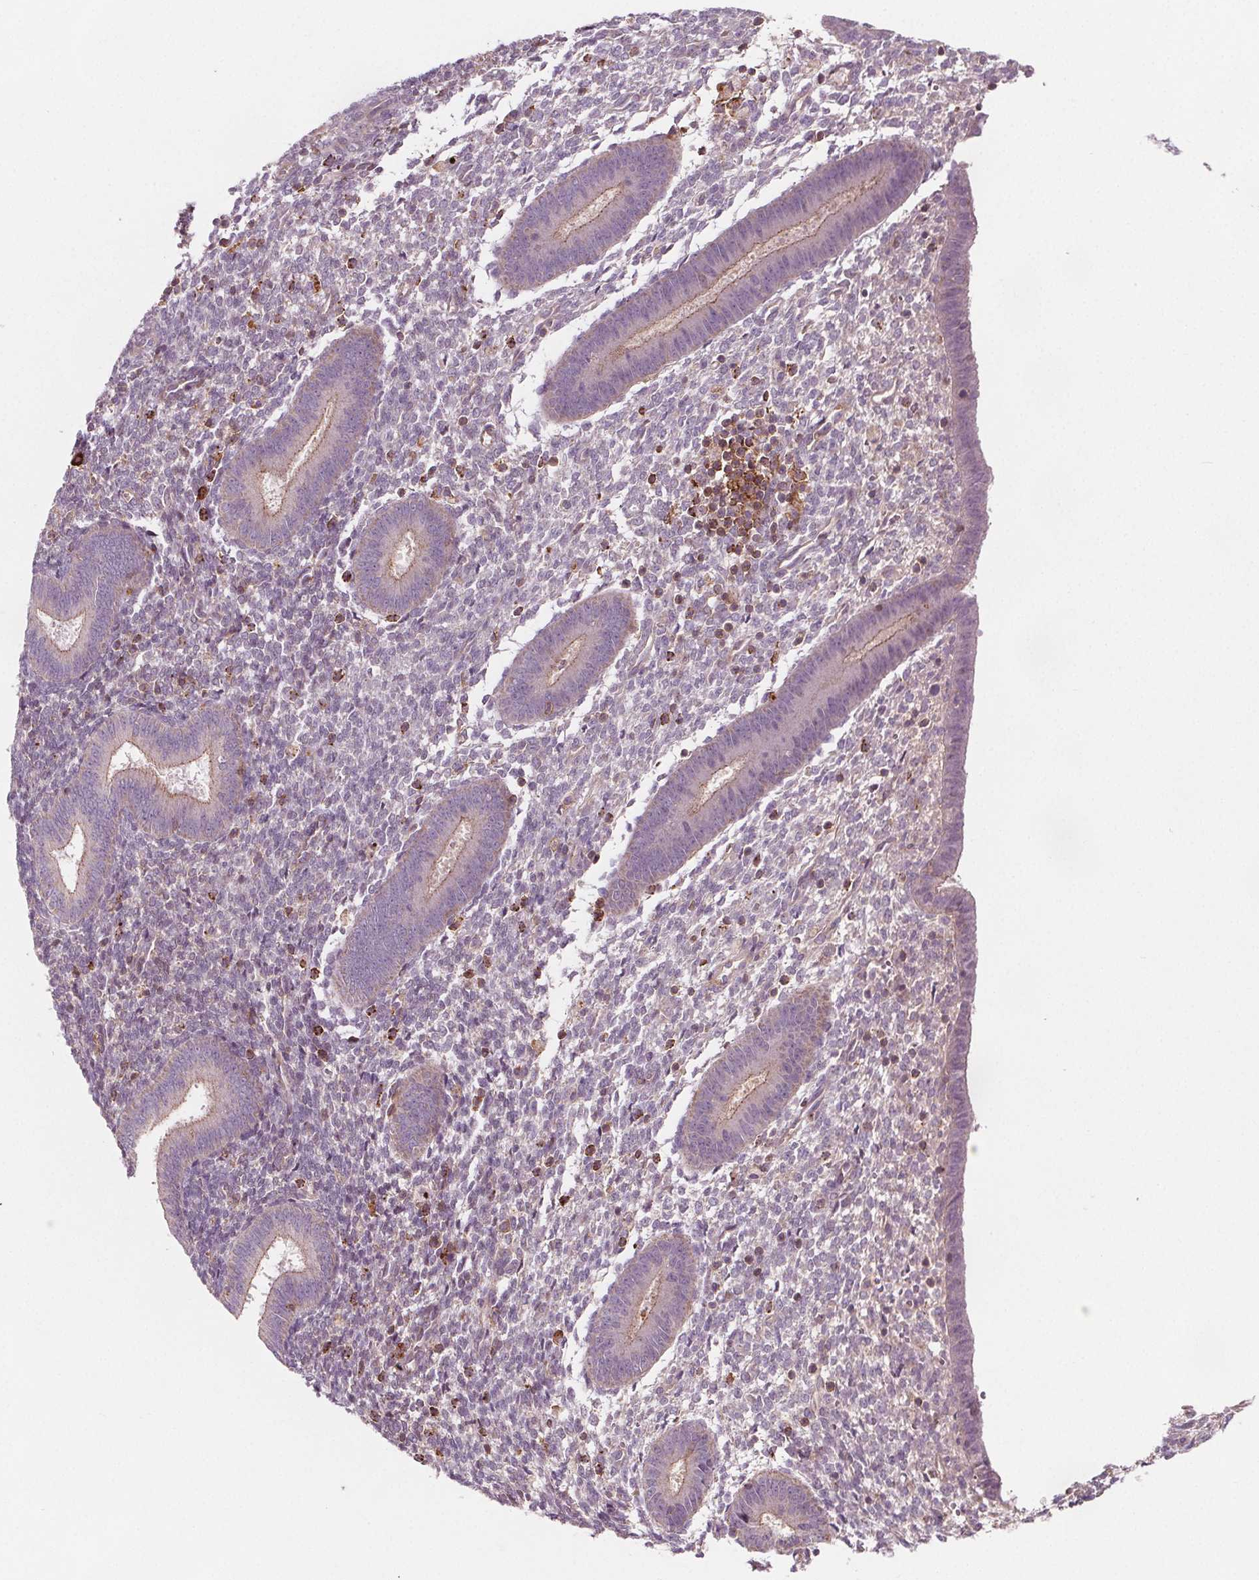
{"staining": {"intensity": "negative", "quantity": "none", "location": "none"}, "tissue": "endometrium", "cell_type": "Cells in endometrial stroma", "image_type": "normal", "snomed": [{"axis": "morphology", "description": "Normal tissue, NOS"}, {"axis": "topography", "description": "Endometrium"}], "caption": "Micrograph shows no protein expression in cells in endometrial stroma of unremarkable endometrium.", "gene": "ADAM33", "patient": {"sex": "female", "age": 25}}